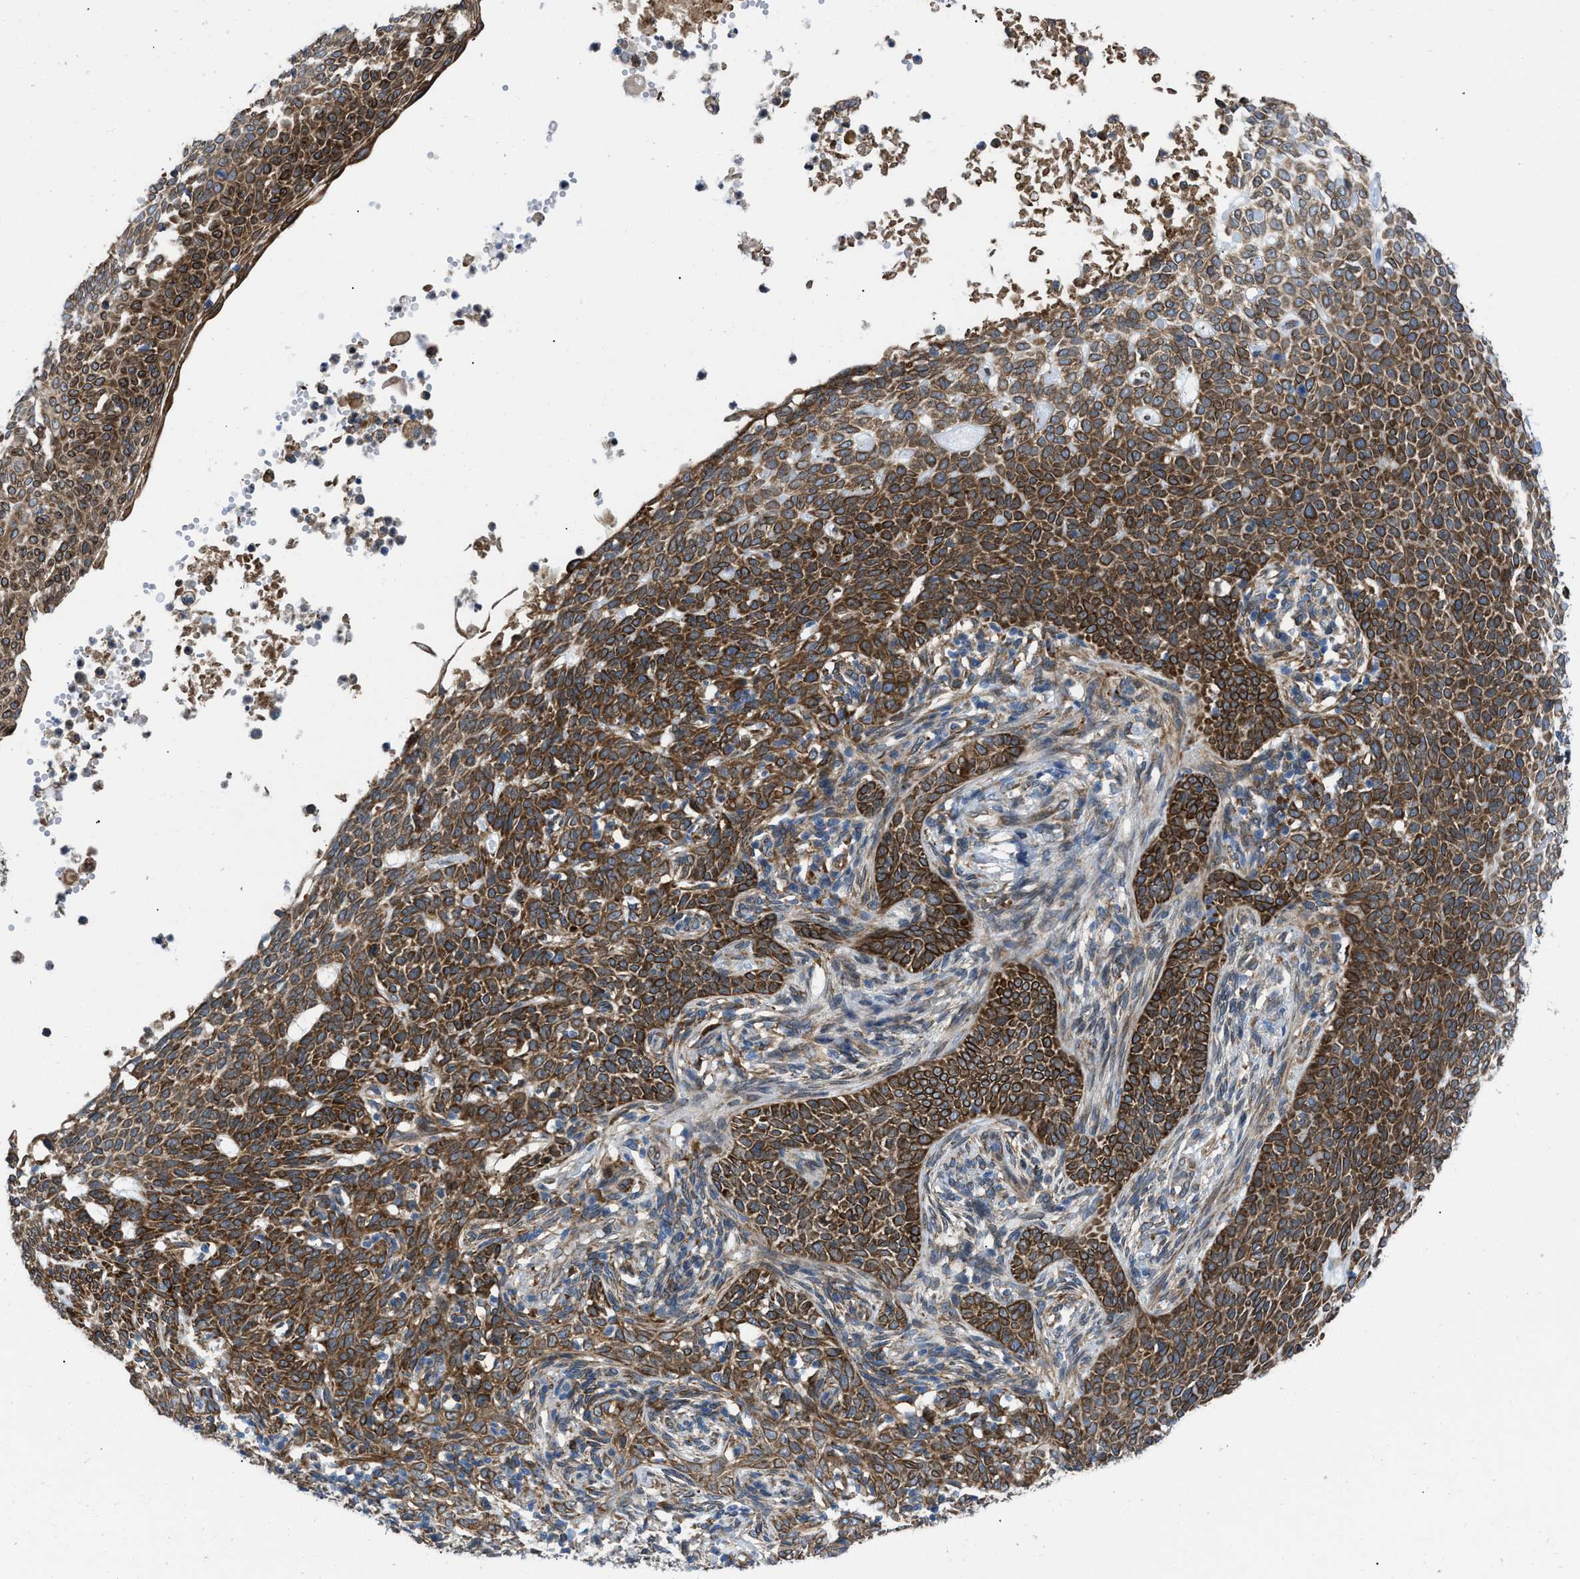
{"staining": {"intensity": "strong", "quantity": ">75%", "location": "cytoplasmic/membranous"}, "tissue": "skin cancer", "cell_type": "Tumor cells", "image_type": "cancer", "snomed": [{"axis": "morphology", "description": "Normal tissue, NOS"}, {"axis": "morphology", "description": "Basal cell carcinoma"}, {"axis": "topography", "description": "Skin"}], "caption": "Protein staining reveals strong cytoplasmic/membranous positivity in about >75% of tumor cells in skin basal cell carcinoma.", "gene": "ERLIN2", "patient": {"sex": "male", "age": 87}}